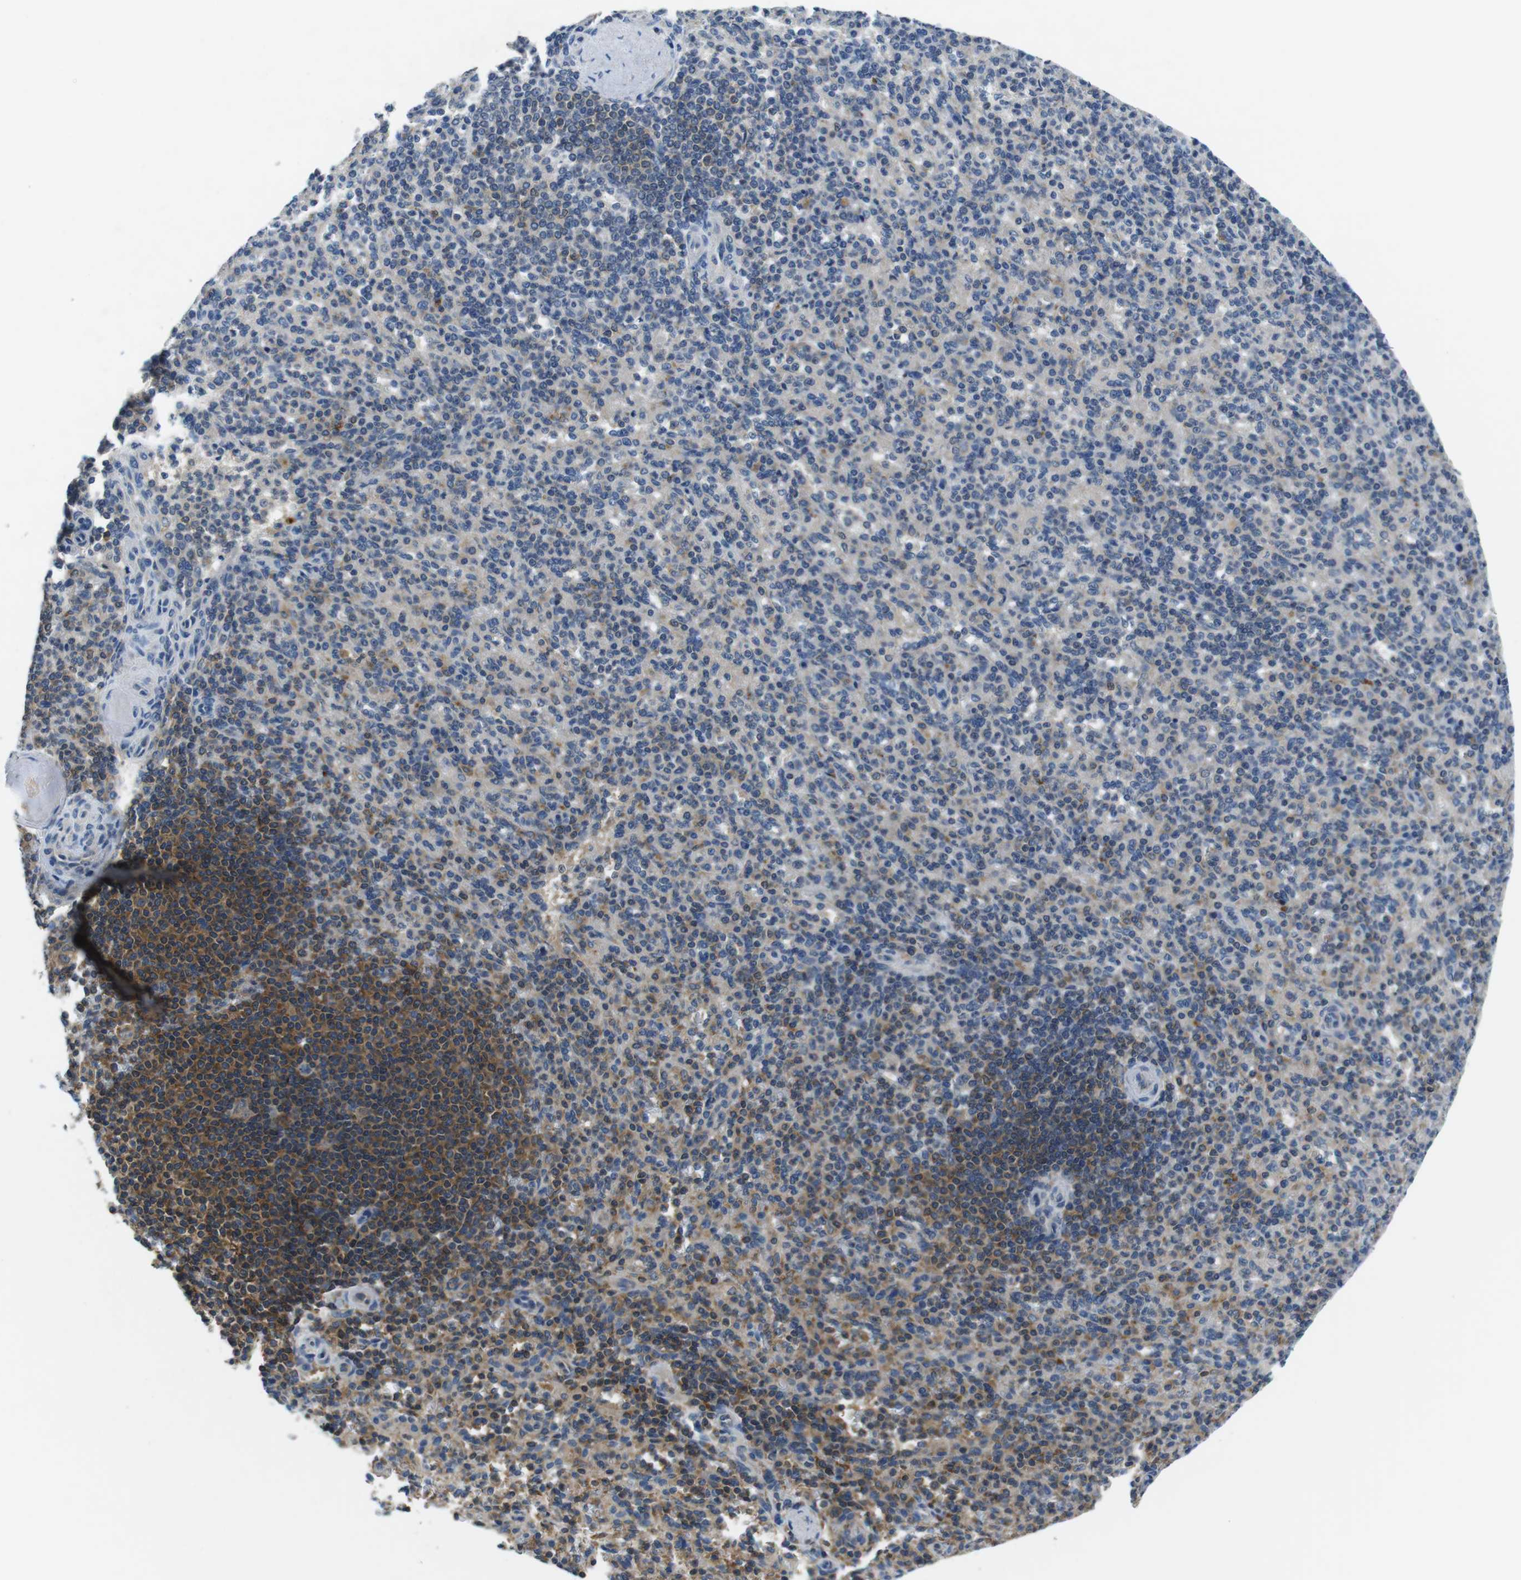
{"staining": {"intensity": "moderate", "quantity": "<25%", "location": "cytoplasmic/membranous"}, "tissue": "spleen", "cell_type": "Cells in red pulp", "image_type": "normal", "snomed": [{"axis": "morphology", "description": "Normal tissue, NOS"}, {"axis": "topography", "description": "Spleen"}], "caption": "Immunohistochemical staining of unremarkable spleen displays low levels of moderate cytoplasmic/membranous expression in about <25% of cells in red pulp.", "gene": "PIK3CD", "patient": {"sex": "female", "age": 74}}